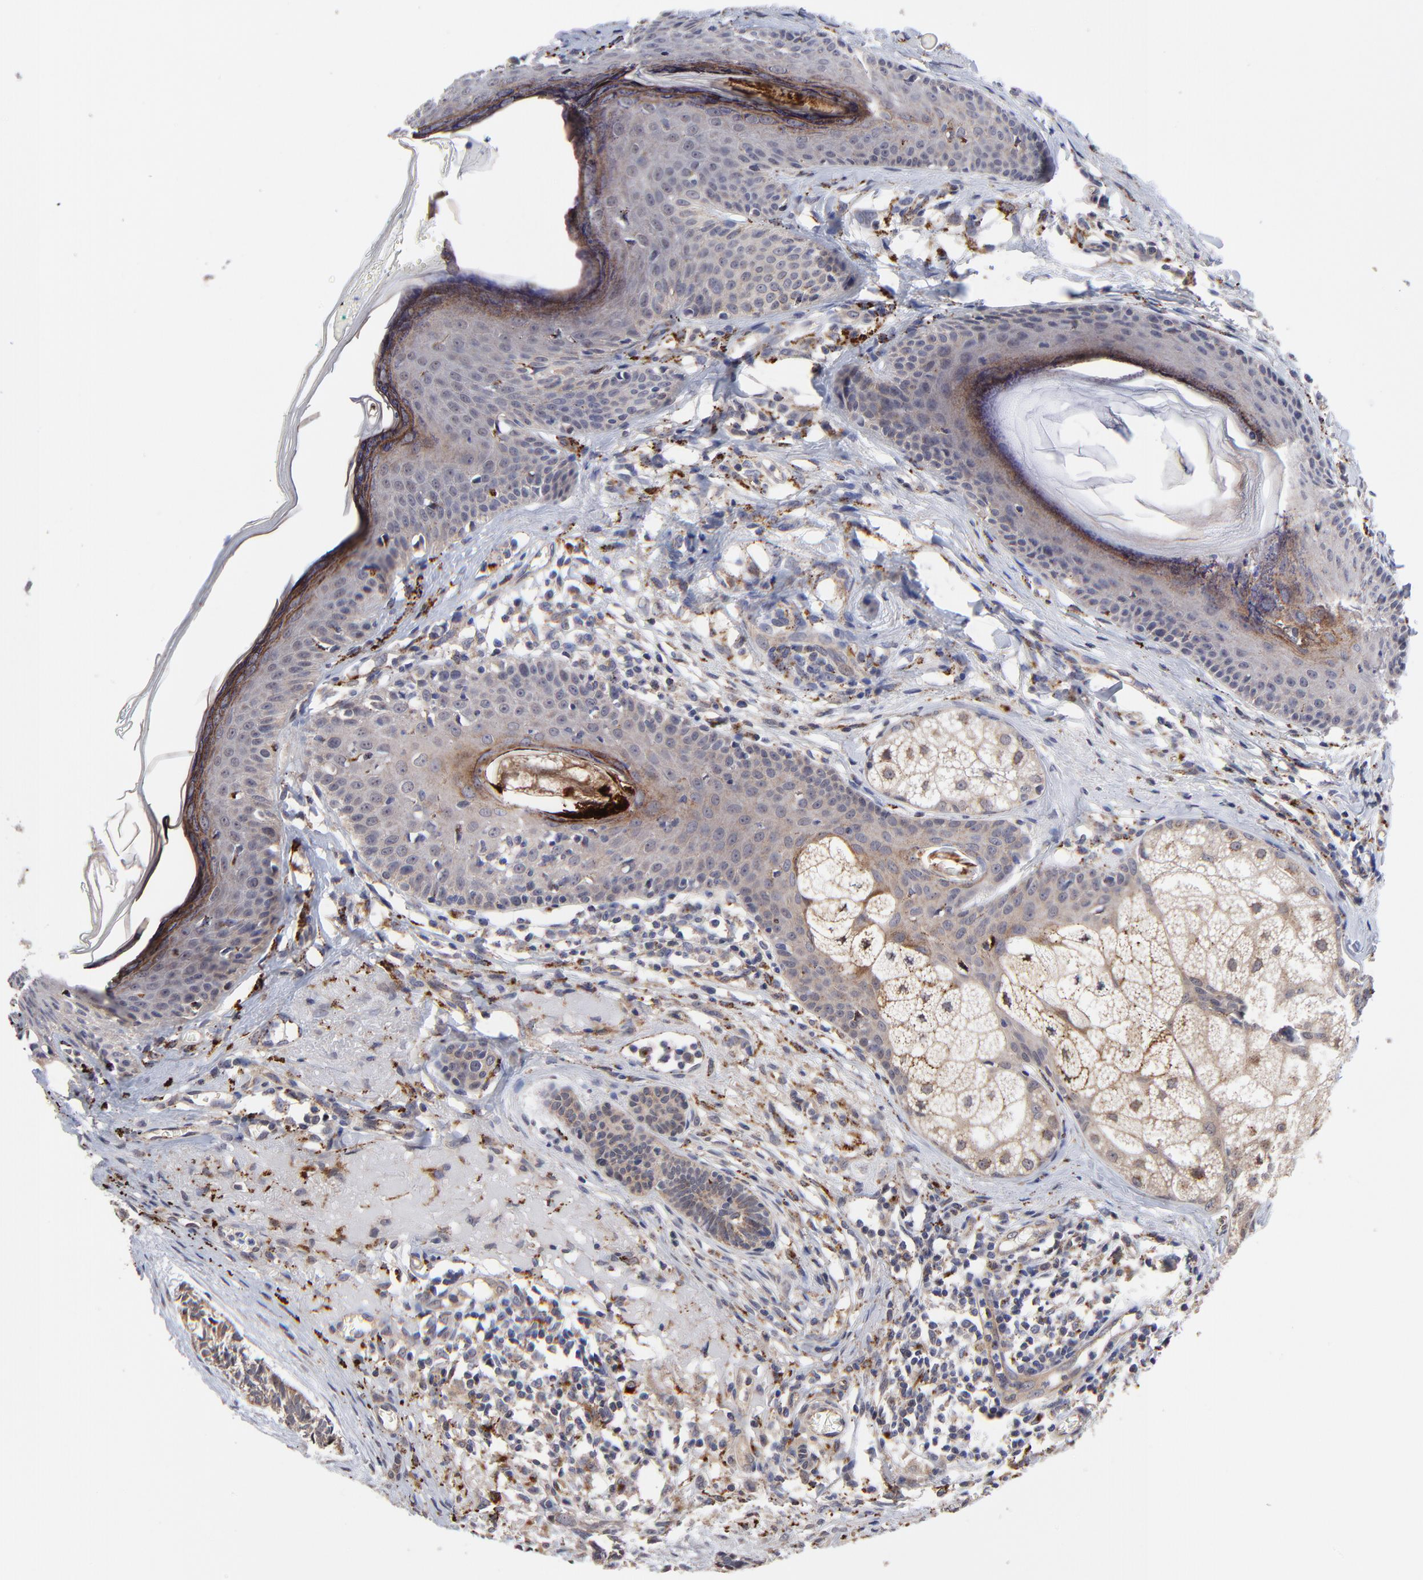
{"staining": {"intensity": "weak", "quantity": "25%-75%", "location": "cytoplasmic/membranous"}, "tissue": "skin cancer", "cell_type": "Tumor cells", "image_type": "cancer", "snomed": [{"axis": "morphology", "description": "Basal cell carcinoma"}, {"axis": "topography", "description": "Skin"}], "caption": "A brown stain highlights weak cytoplasmic/membranous staining of a protein in skin basal cell carcinoma tumor cells. (DAB (3,3'-diaminobenzidine) IHC, brown staining for protein, blue staining for nuclei).", "gene": "PDE4B", "patient": {"sex": "male", "age": 63}}